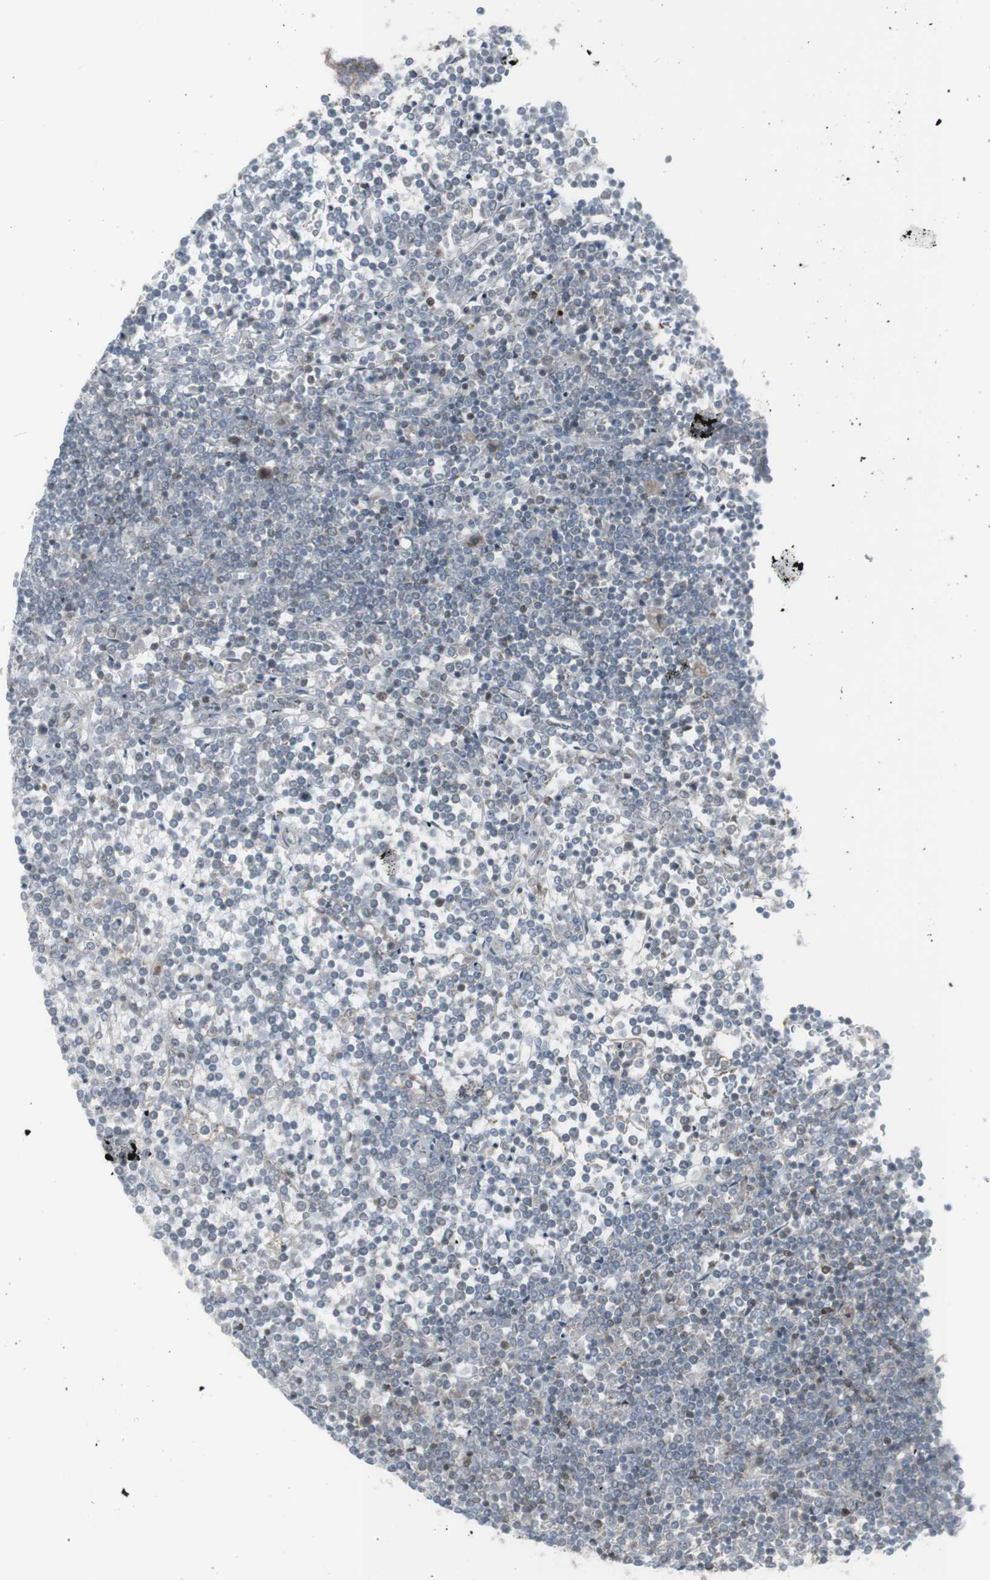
{"staining": {"intensity": "negative", "quantity": "none", "location": "none"}, "tissue": "lymphoma", "cell_type": "Tumor cells", "image_type": "cancer", "snomed": [{"axis": "morphology", "description": "Malignant lymphoma, non-Hodgkin's type, Low grade"}, {"axis": "topography", "description": "Spleen"}], "caption": "This is an IHC photomicrograph of lymphoma. There is no positivity in tumor cells.", "gene": "GALNT6", "patient": {"sex": "female", "age": 19}}